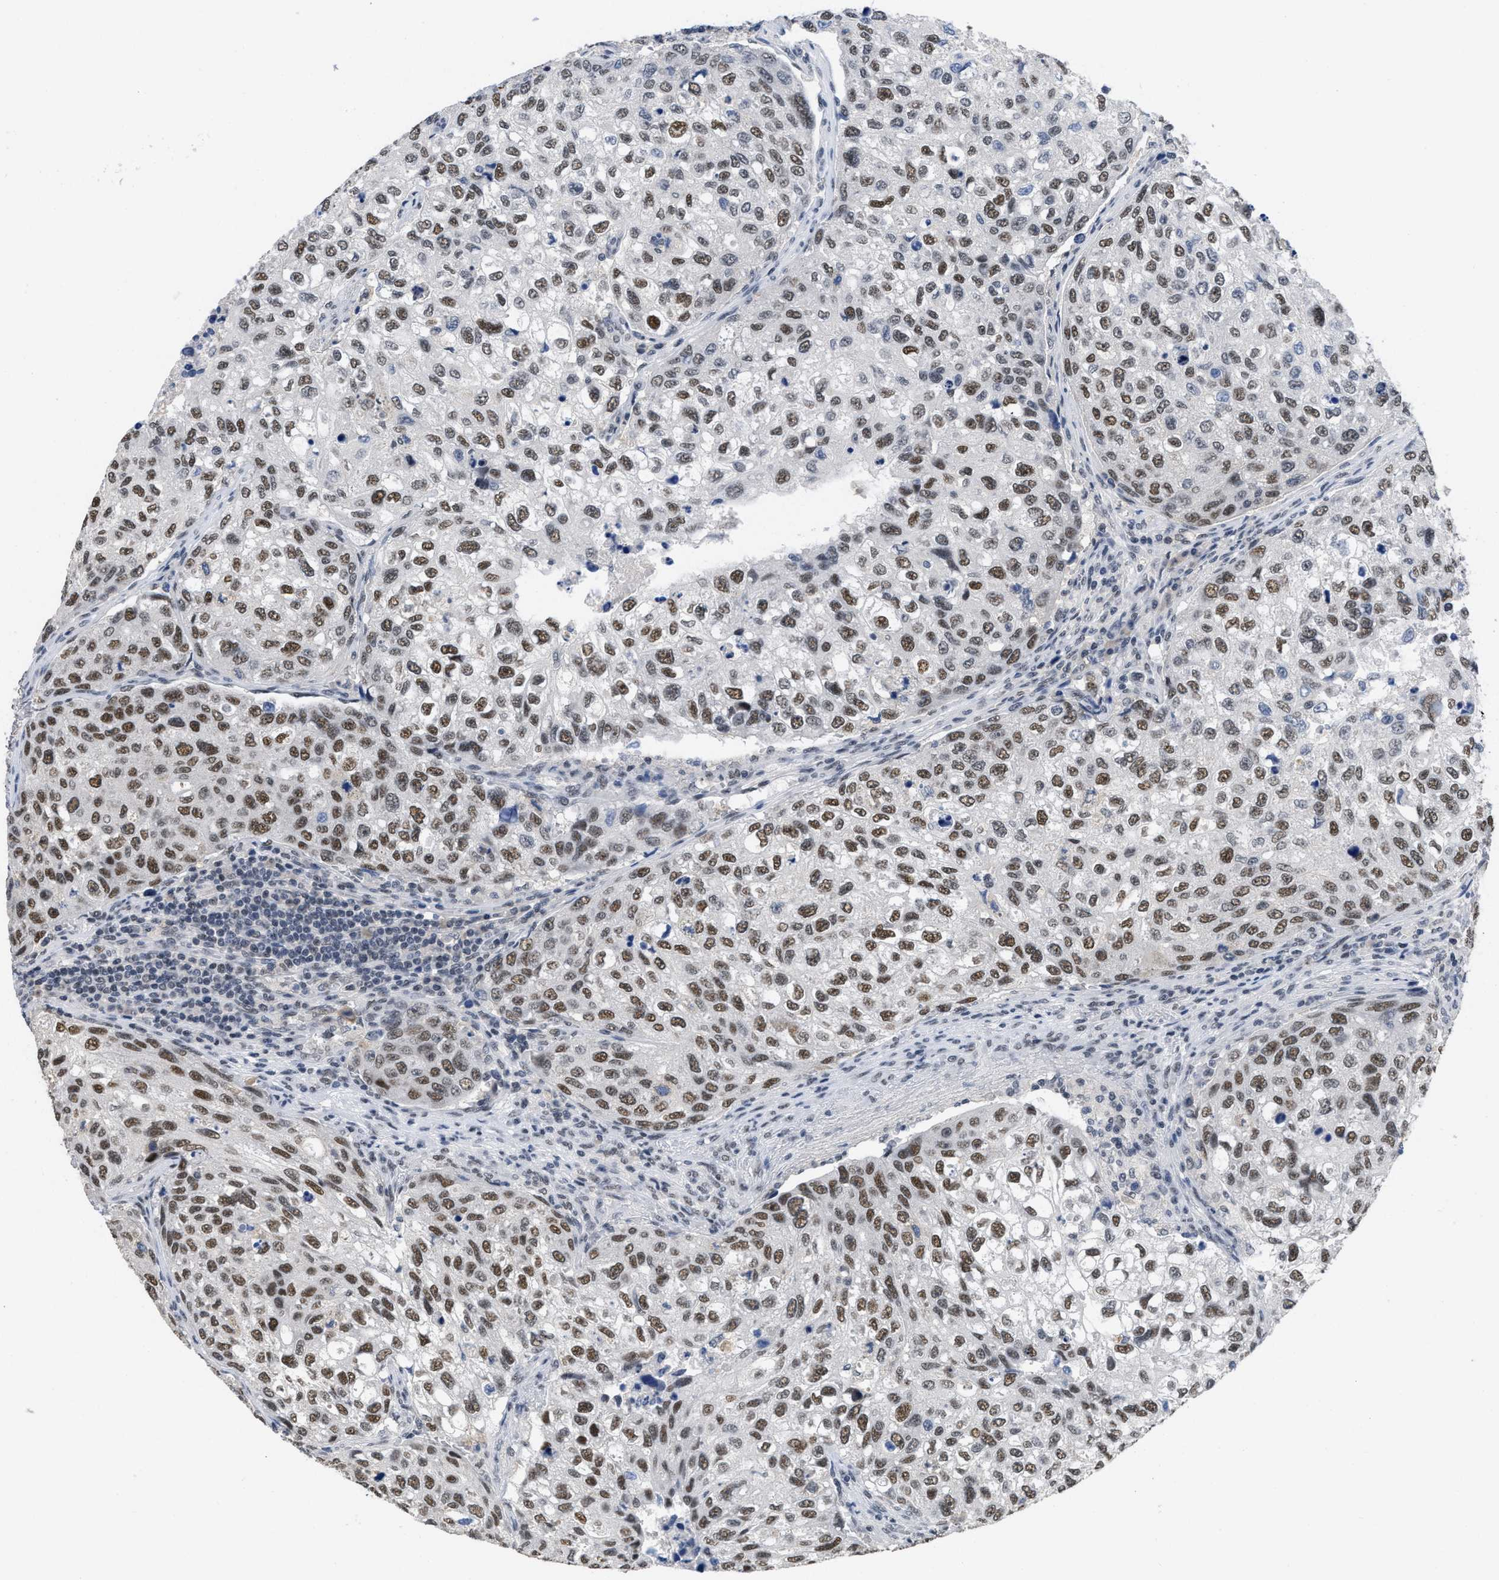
{"staining": {"intensity": "moderate", "quantity": "25%-75%", "location": "nuclear"}, "tissue": "urothelial cancer", "cell_type": "Tumor cells", "image_type": "cancer", "snomed": [{"axis": "morphology", "description": "Urothelial carcinoma, High grade"}, {"axis": "topography", "description": "Lymph node"}, {"axis": "topography", "description": "Urinary bladder"}], "caption": "Urothelial cancer stained for a protein demonstrates moderate nuclear positivity in tumor cells.", "gene": "GGNBP2", "patient": {"sex": "male", "age": 51}}